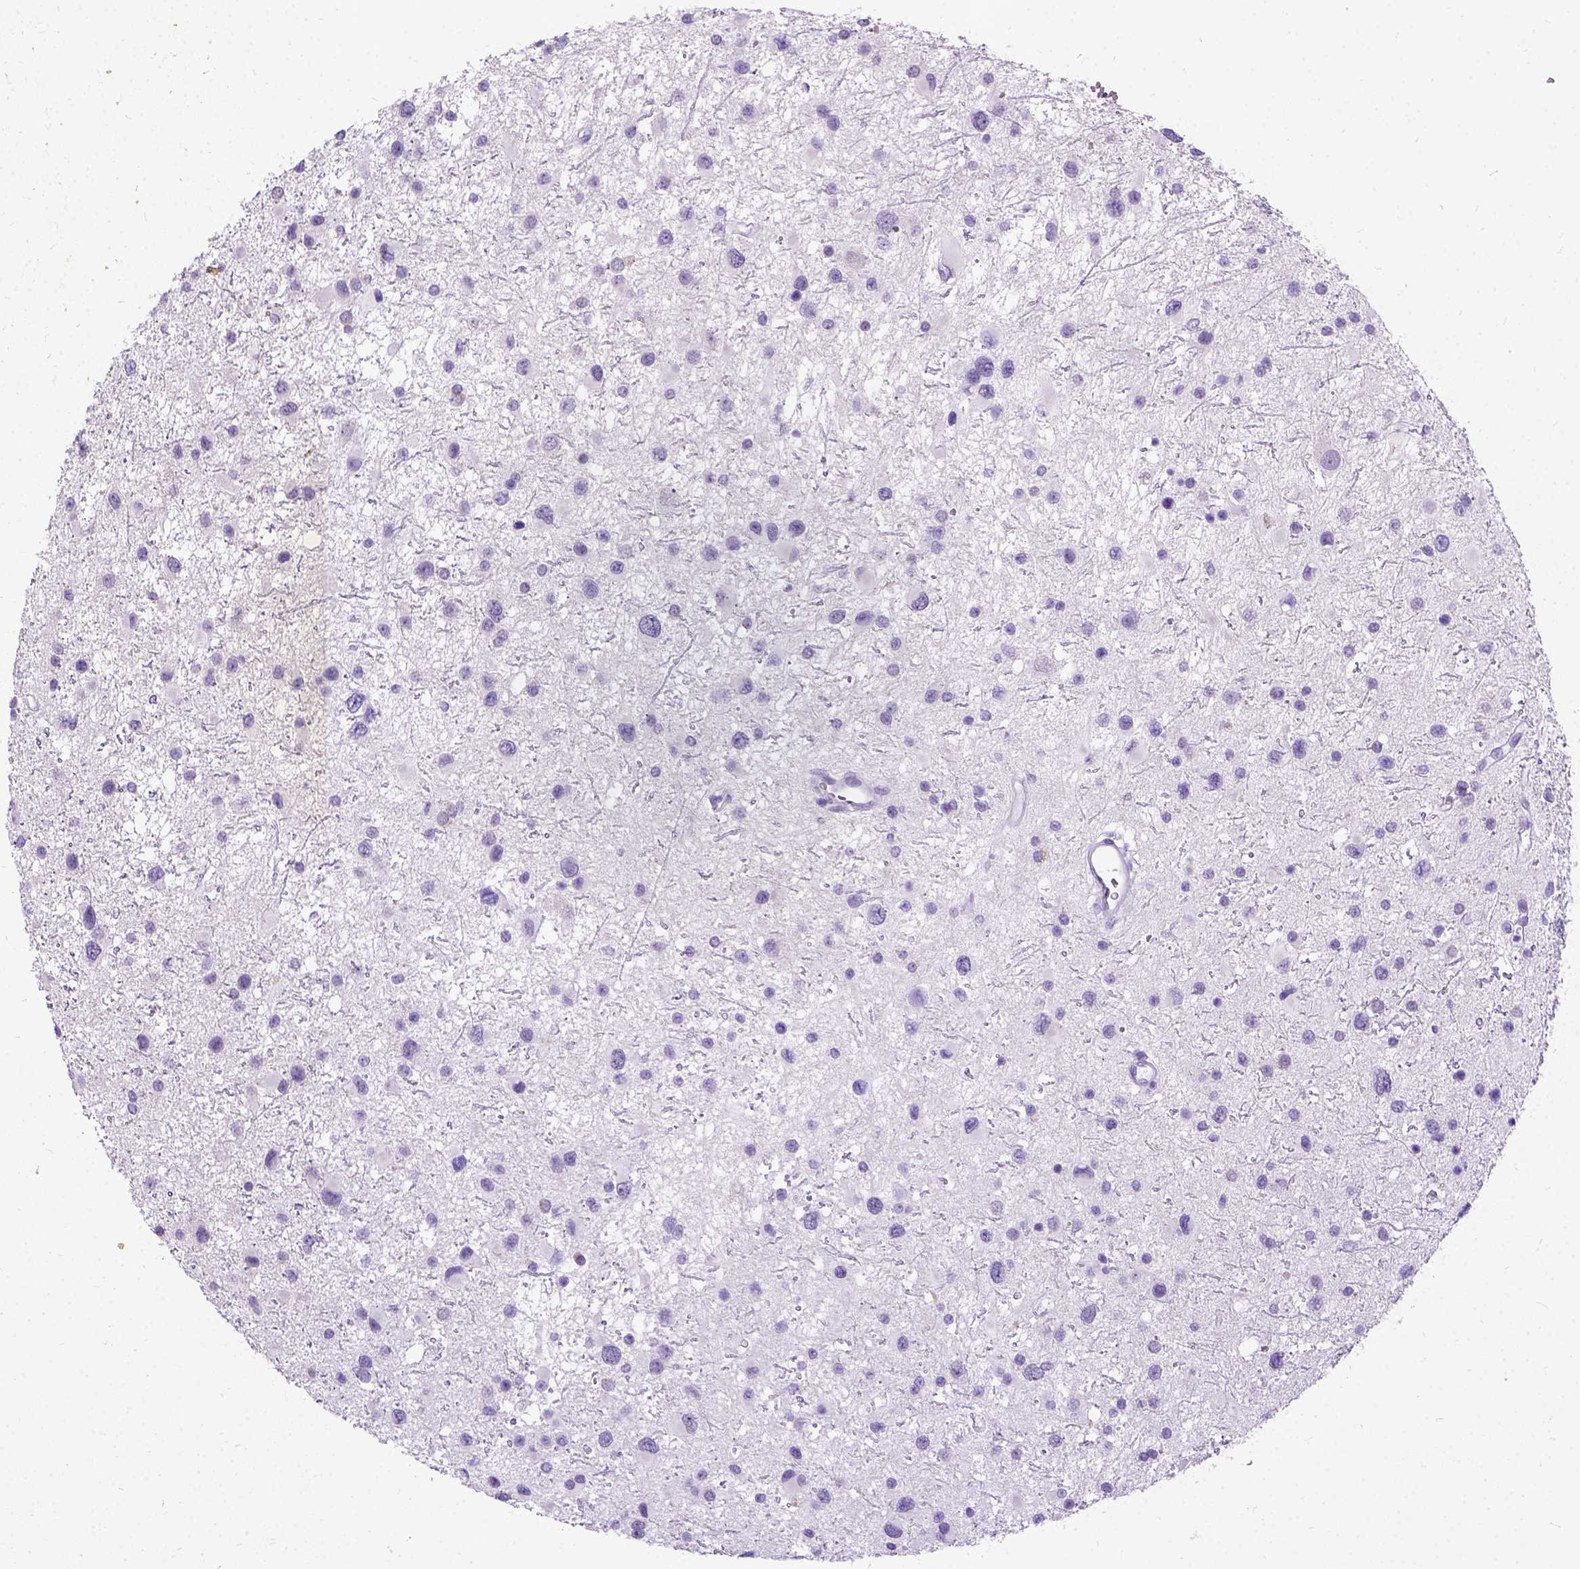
{"staining": {"intensity": "negative", "quantity": "none", "location": "none"}, "tissue": "glioma", "cell_type": "Tumor cells", "image_type": "cancer", "snomed": [{"axis": "morphology", "description": "Glioma, malignant, Low grade"}, {"axis": "topography", "description": "Brain"}], "caption": "A photomicrograph of human malignant low-grade glioma is negative for staining in tumor cells.", "gene": "NEUROD4", "patient": {"sex": "female", "age": 32}}